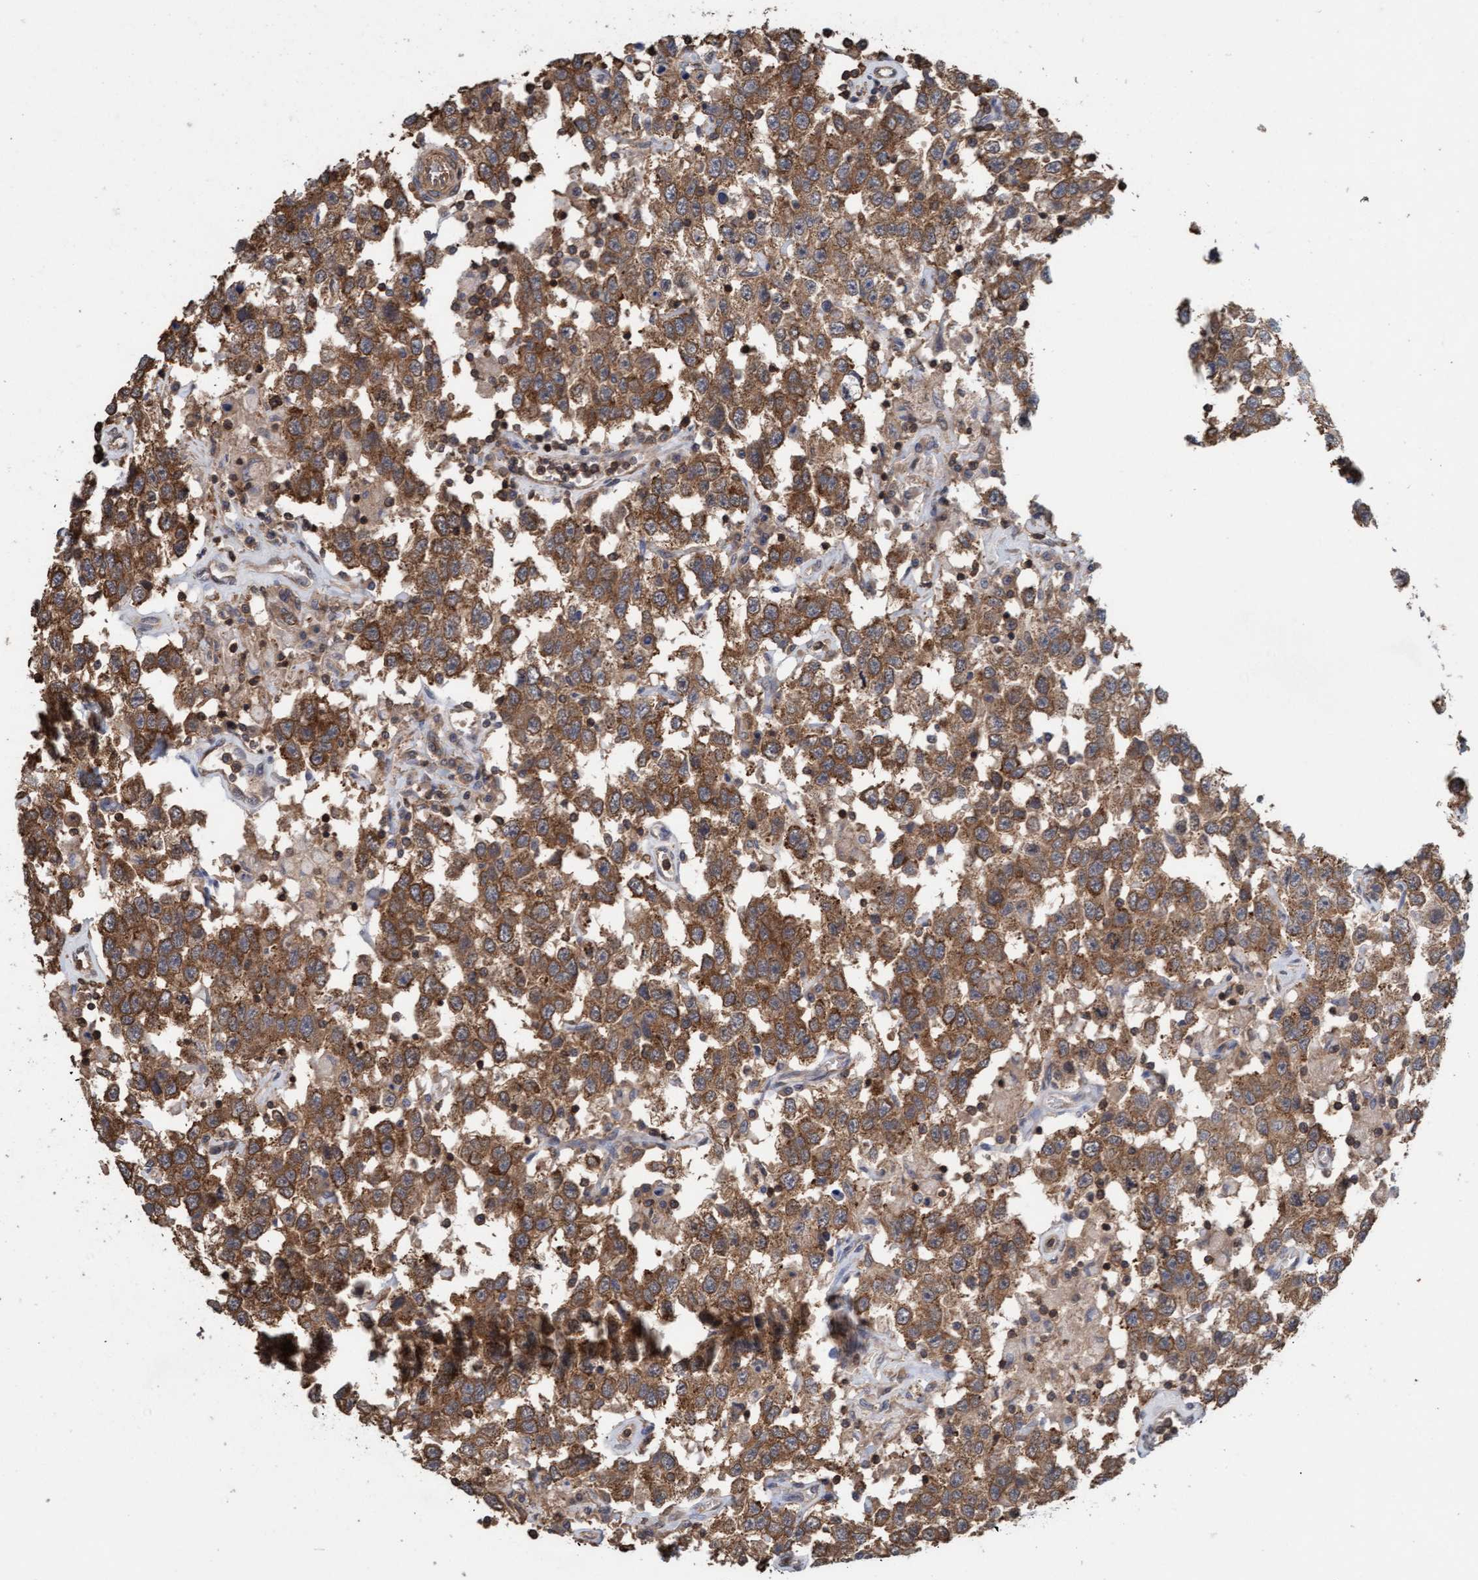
{"staining": {"intensity": "moderate", "quantity": ">75%", "location": "cytoplasmic/membranous"}, "tissue": "testis cancer", "cell_type": "Tumor cells", "image_type": "cancer", "snomed": [{"axis": "morphology", "description": "Seminoma, NOS"}, {"axis": "topography", "description": "Testis"}], "caption": "Protein staining by immunohistochemistry (IHC) displays moderate cytoplasmic/membranous positivity in approximately >75% of tumor cells in testis cancer (seminoma).", "gene": "FXR2", "patient": {"sex": "male", "age": 41}}